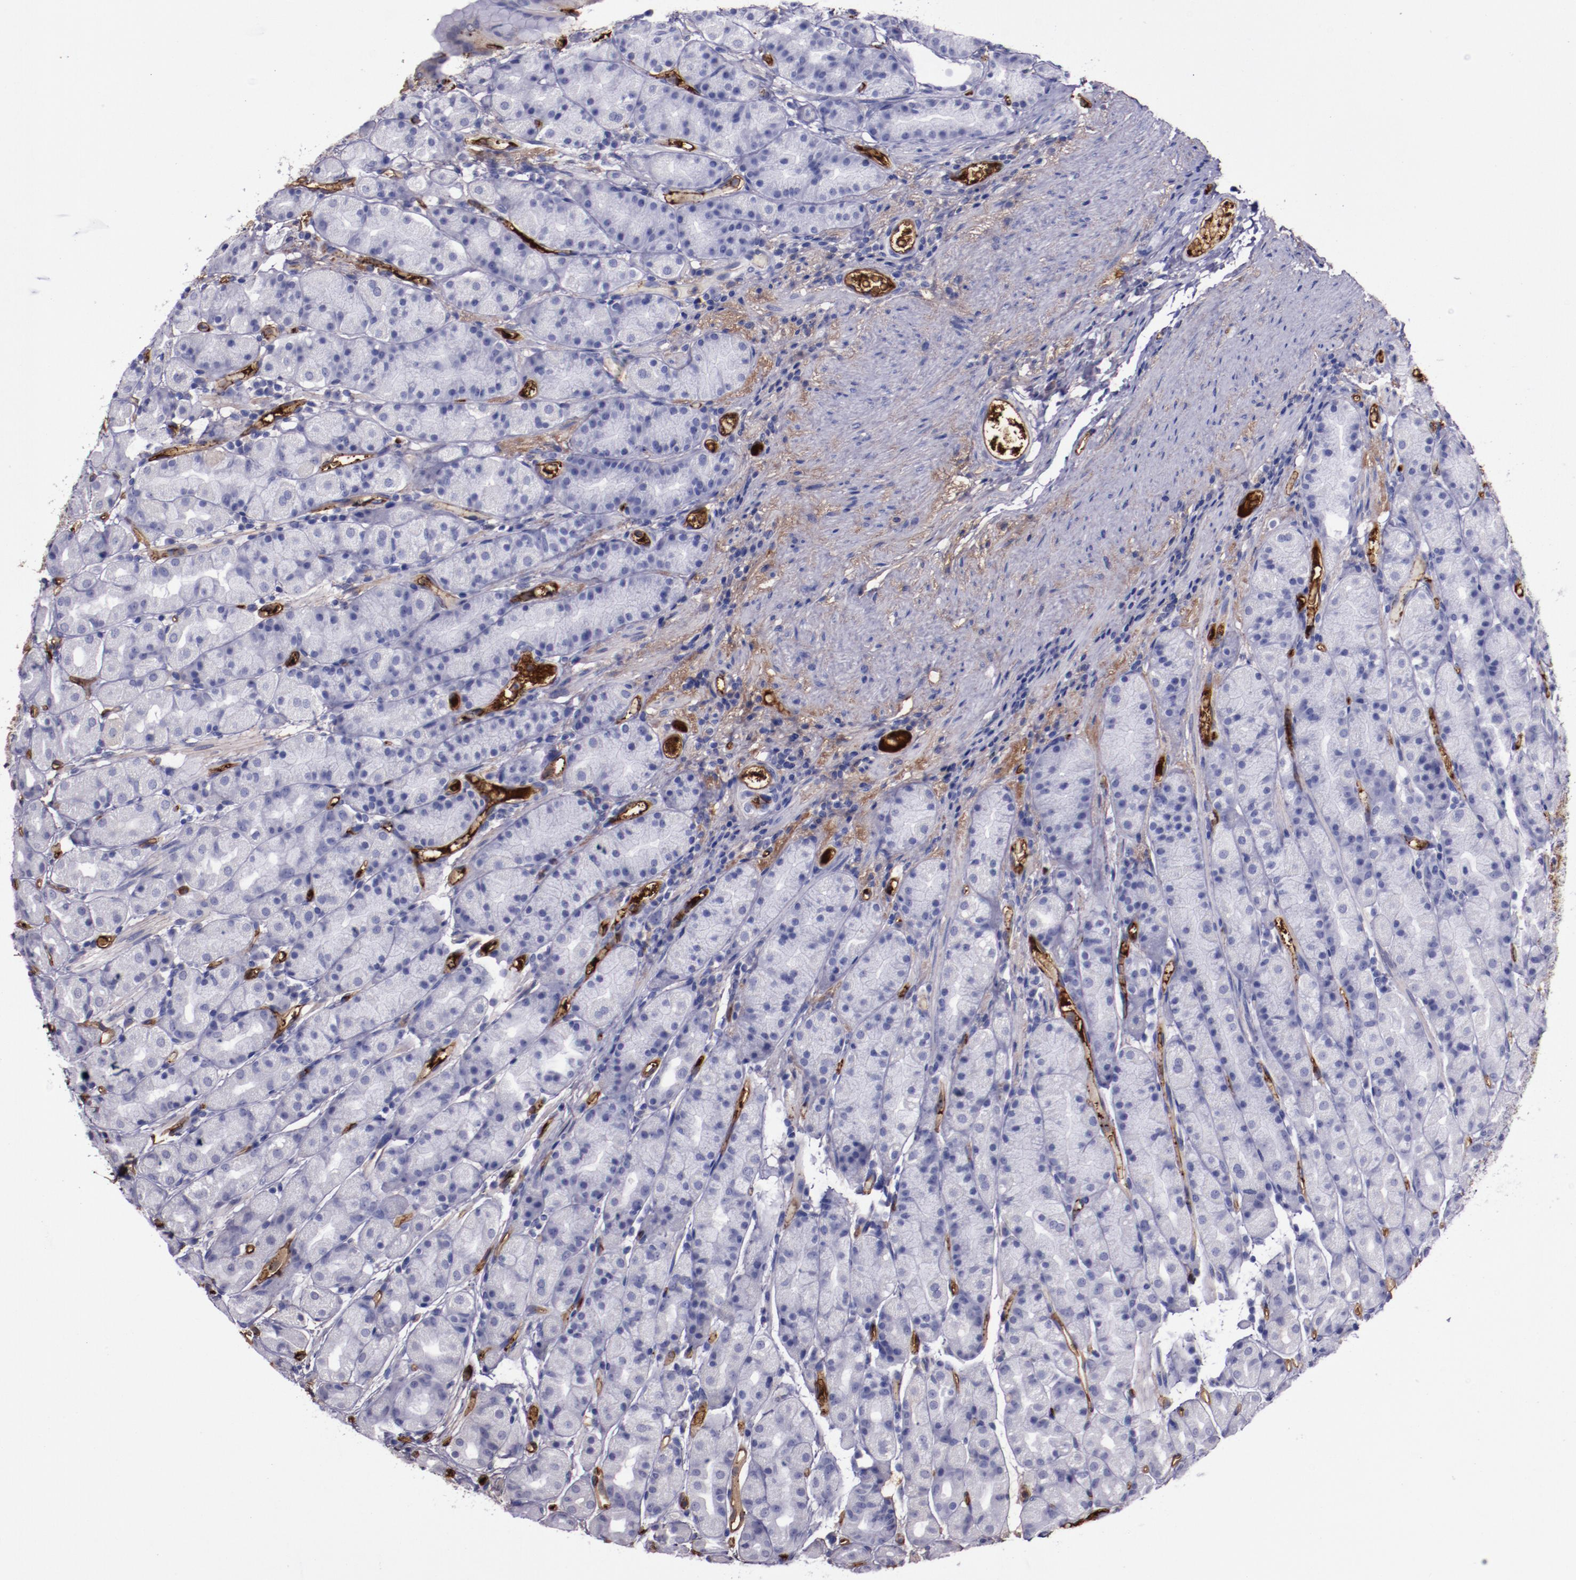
{"staining": {"intensity": "weak", "quantity": "<25%", "location": "cytoplasmic/membranous"}, "tissue": "stomach", "cell_type": "Glandular cells", "image_type": "normal", "snomed": [{"axis": "morphology", "description": "Normal tissue, NOS"}, {"axis": "topography", "description": "Stomach, upper"}], "caption": "This is an immunohistochemistry micrograph of unremarkable stomach. There is no expression in glandular cells.", "gene": "A2M", "patient": {"sex": "male", "age": 68}}